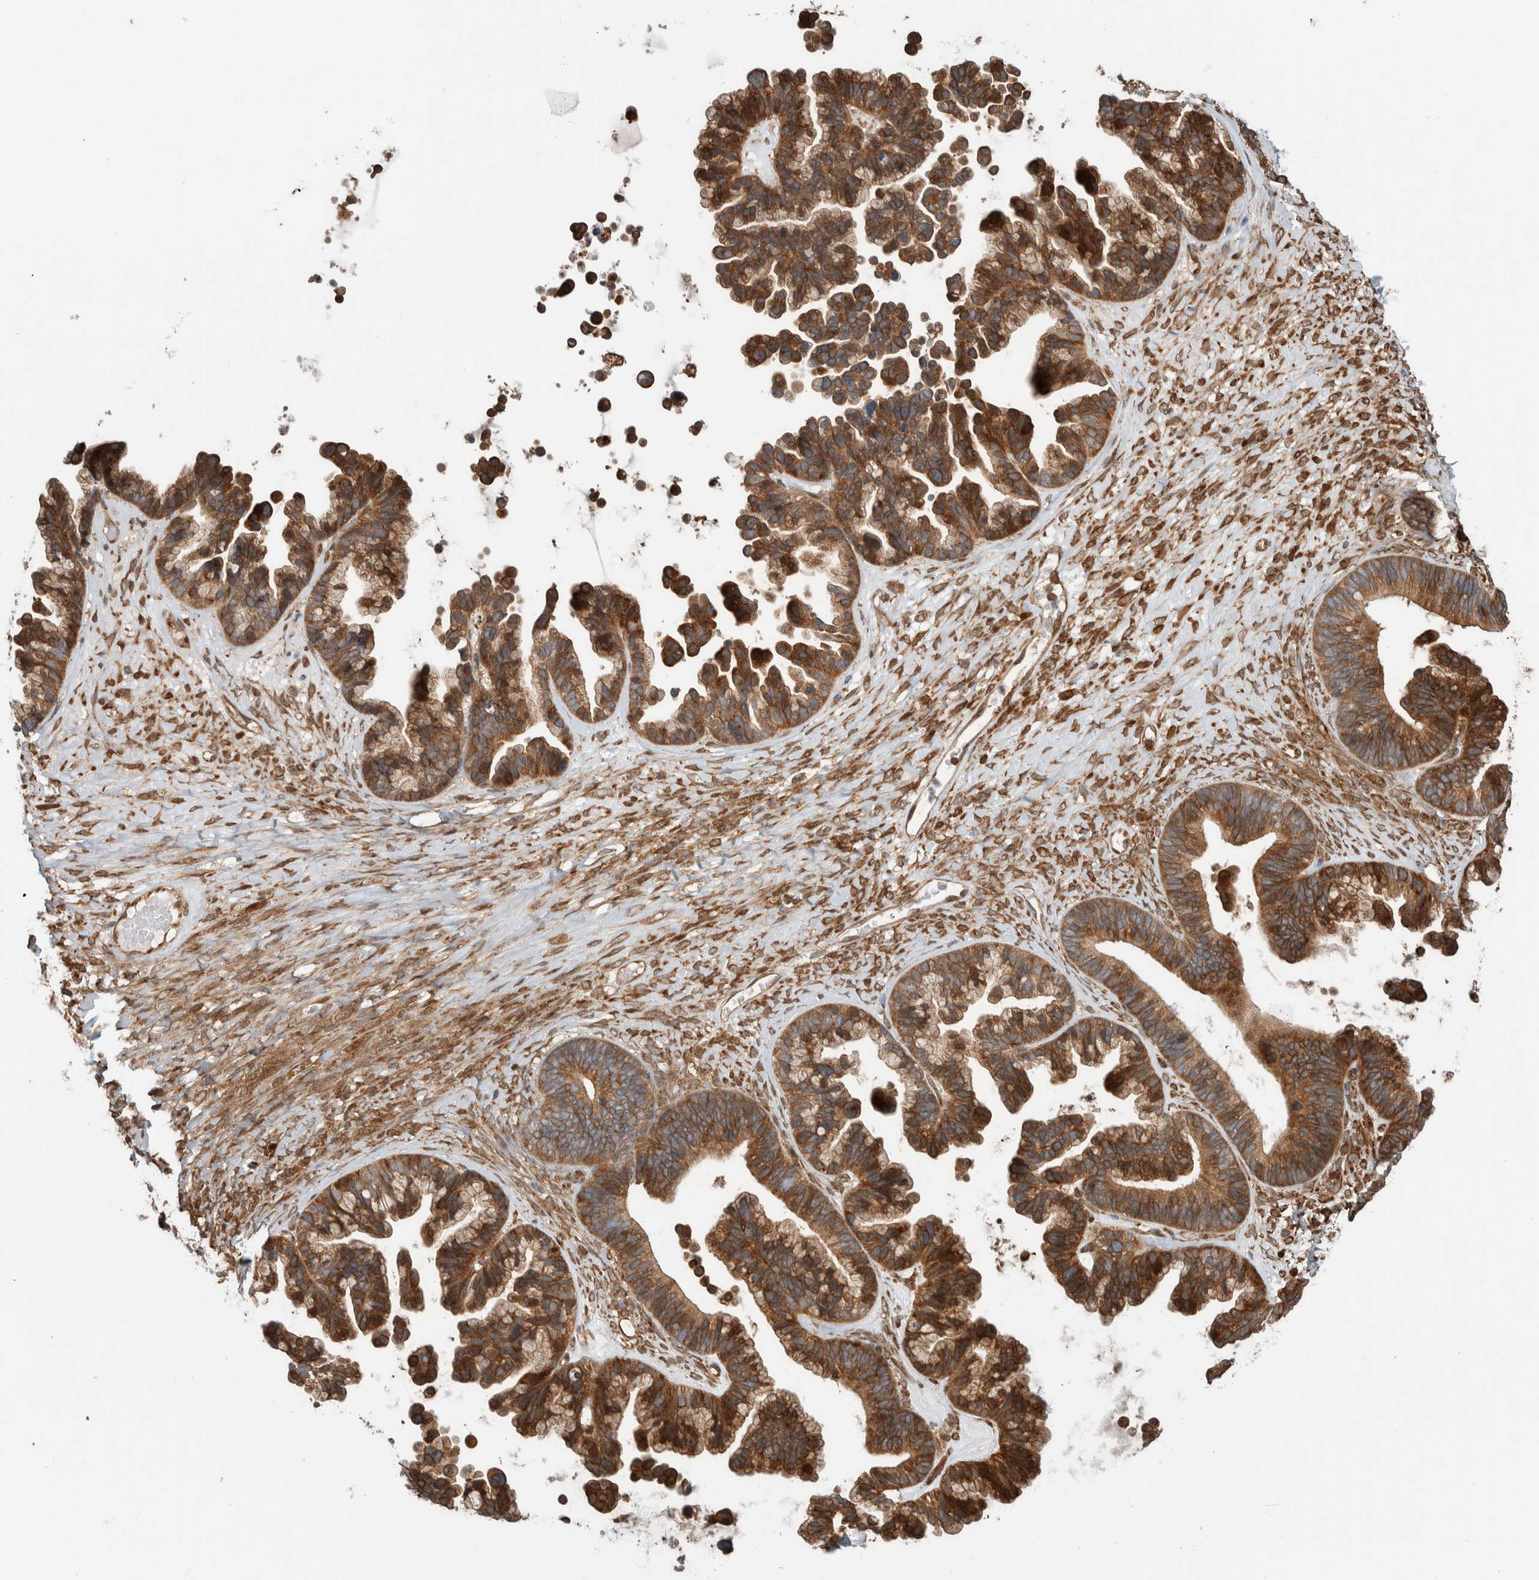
{"staining": {"intensity": "strong", "quantity": ">75%", "location": "cytoplasmic/membranous"}, "tissue": "ovarian cancer", "cell_type": "Tumor cells", "image_type": "cancer", "snomed": [{"axis": "morphology", "description": "Cystadenocarcinoma, serous, NOS"}, {"axis": "topography", "description": "Ovary"}], "caption": "Immunohistochemical staining of human ovarian cancer demonstrates high levels of strong cytoplasmic/membranous expression in about >75% of tumor cells.", "gene": "CNTROB", "patient": {"sex": "female", "age": 56}}